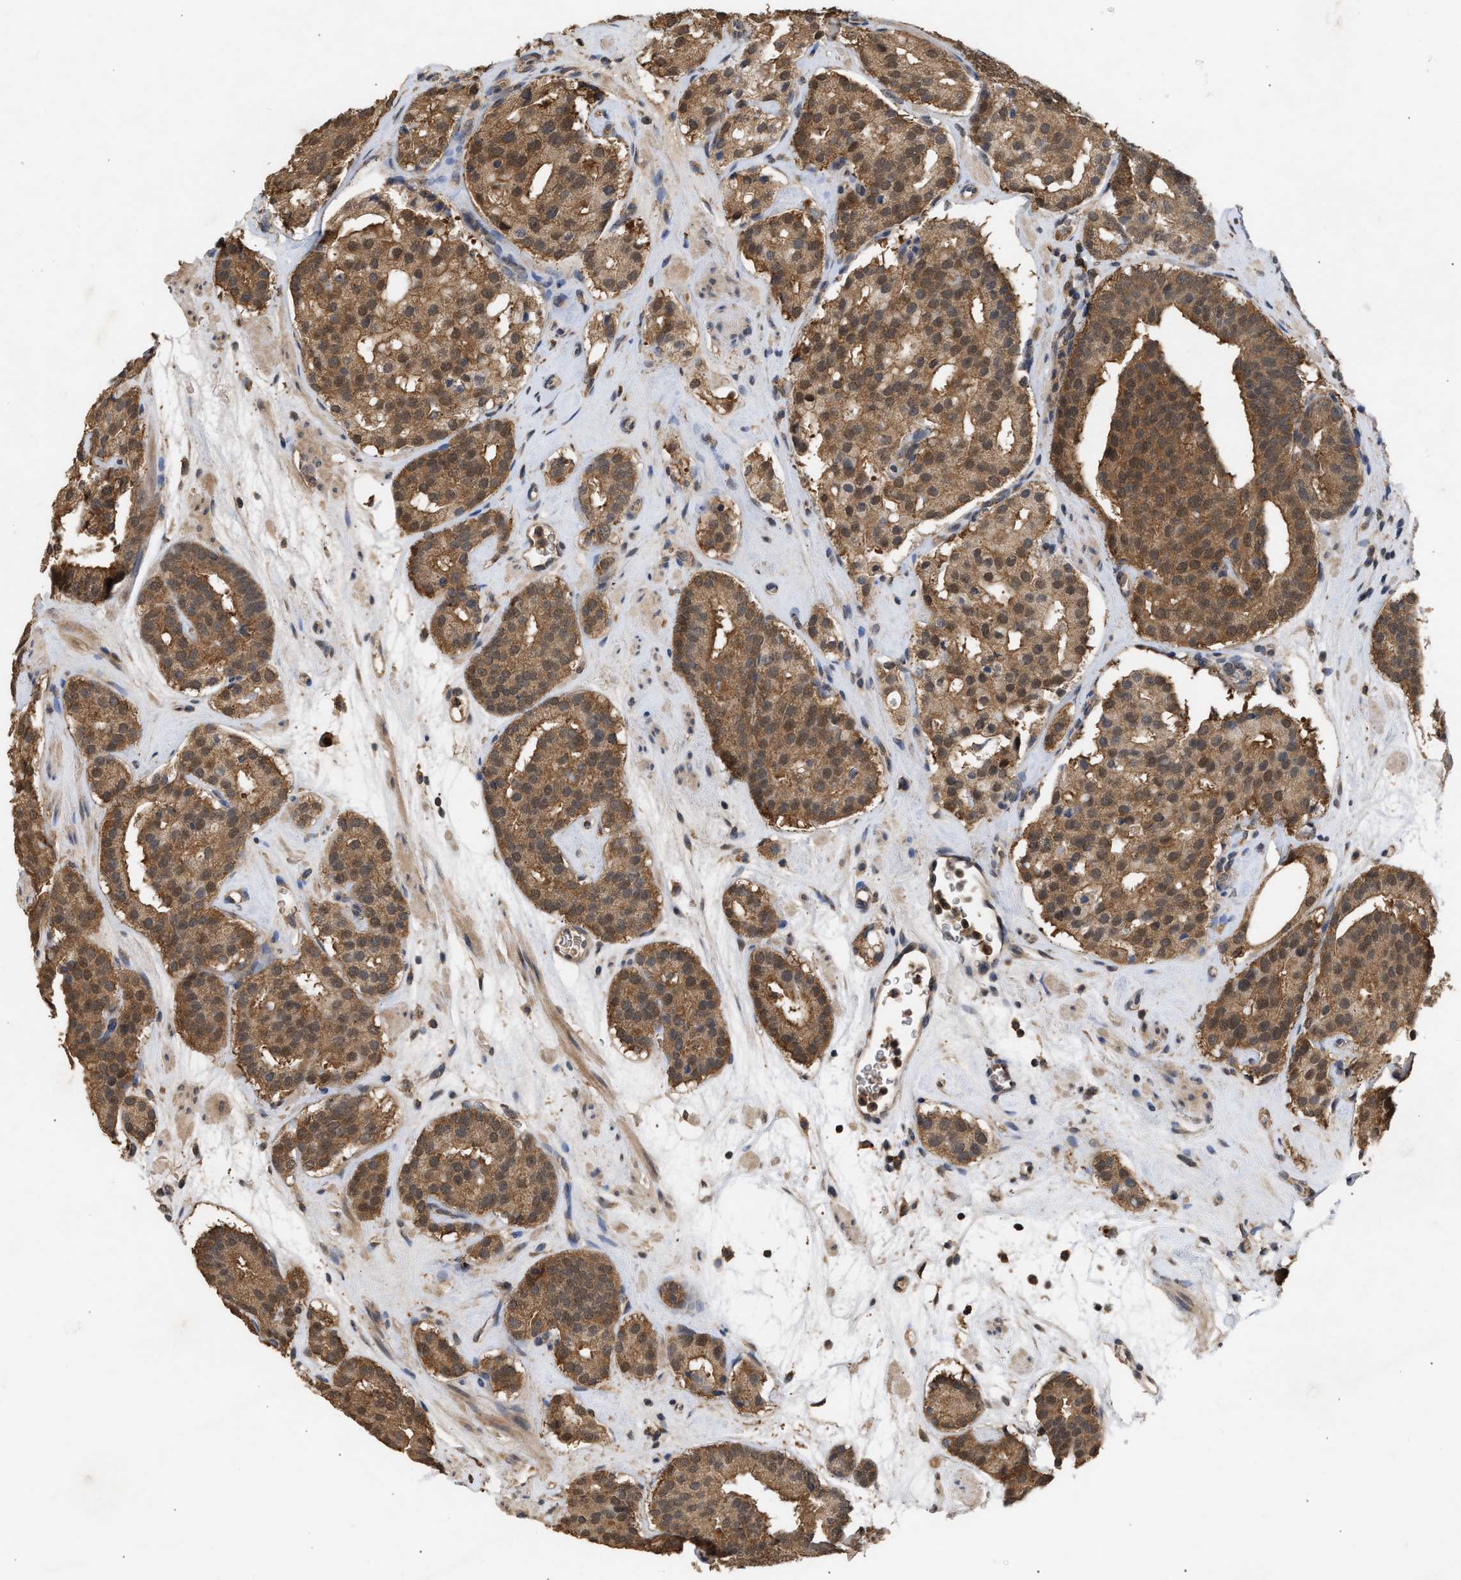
{"staining": {"intensity": "moderate", "quantity": ">75%", "location": "cytoplasmic/membranous,nuclear"}, "tissue": "prostate cancer", "cell_type": "Tumor cells", "image_type": "cancer", "snomed": [{"axis": "morphology", "description": "Adenocarcinoma, Low grade"}, {"axis": "topography", "description": "Prostate"}], "caption": "Immunohistochemistry of human prostate cancer (adenocarcinoma (low-grade)) displays medium levels of moderate cytoplasmic/membranous and nuclear staining in approximately >75% of tumor cells. The staining is performed using DAB (3,3'-diaminobenzidine) brown chromogen to label protein expression. The nuclei are counter-stained blue using hematoxylin.", "gene": "FITM1", "patient": {"sex": "male", "age": 69}}